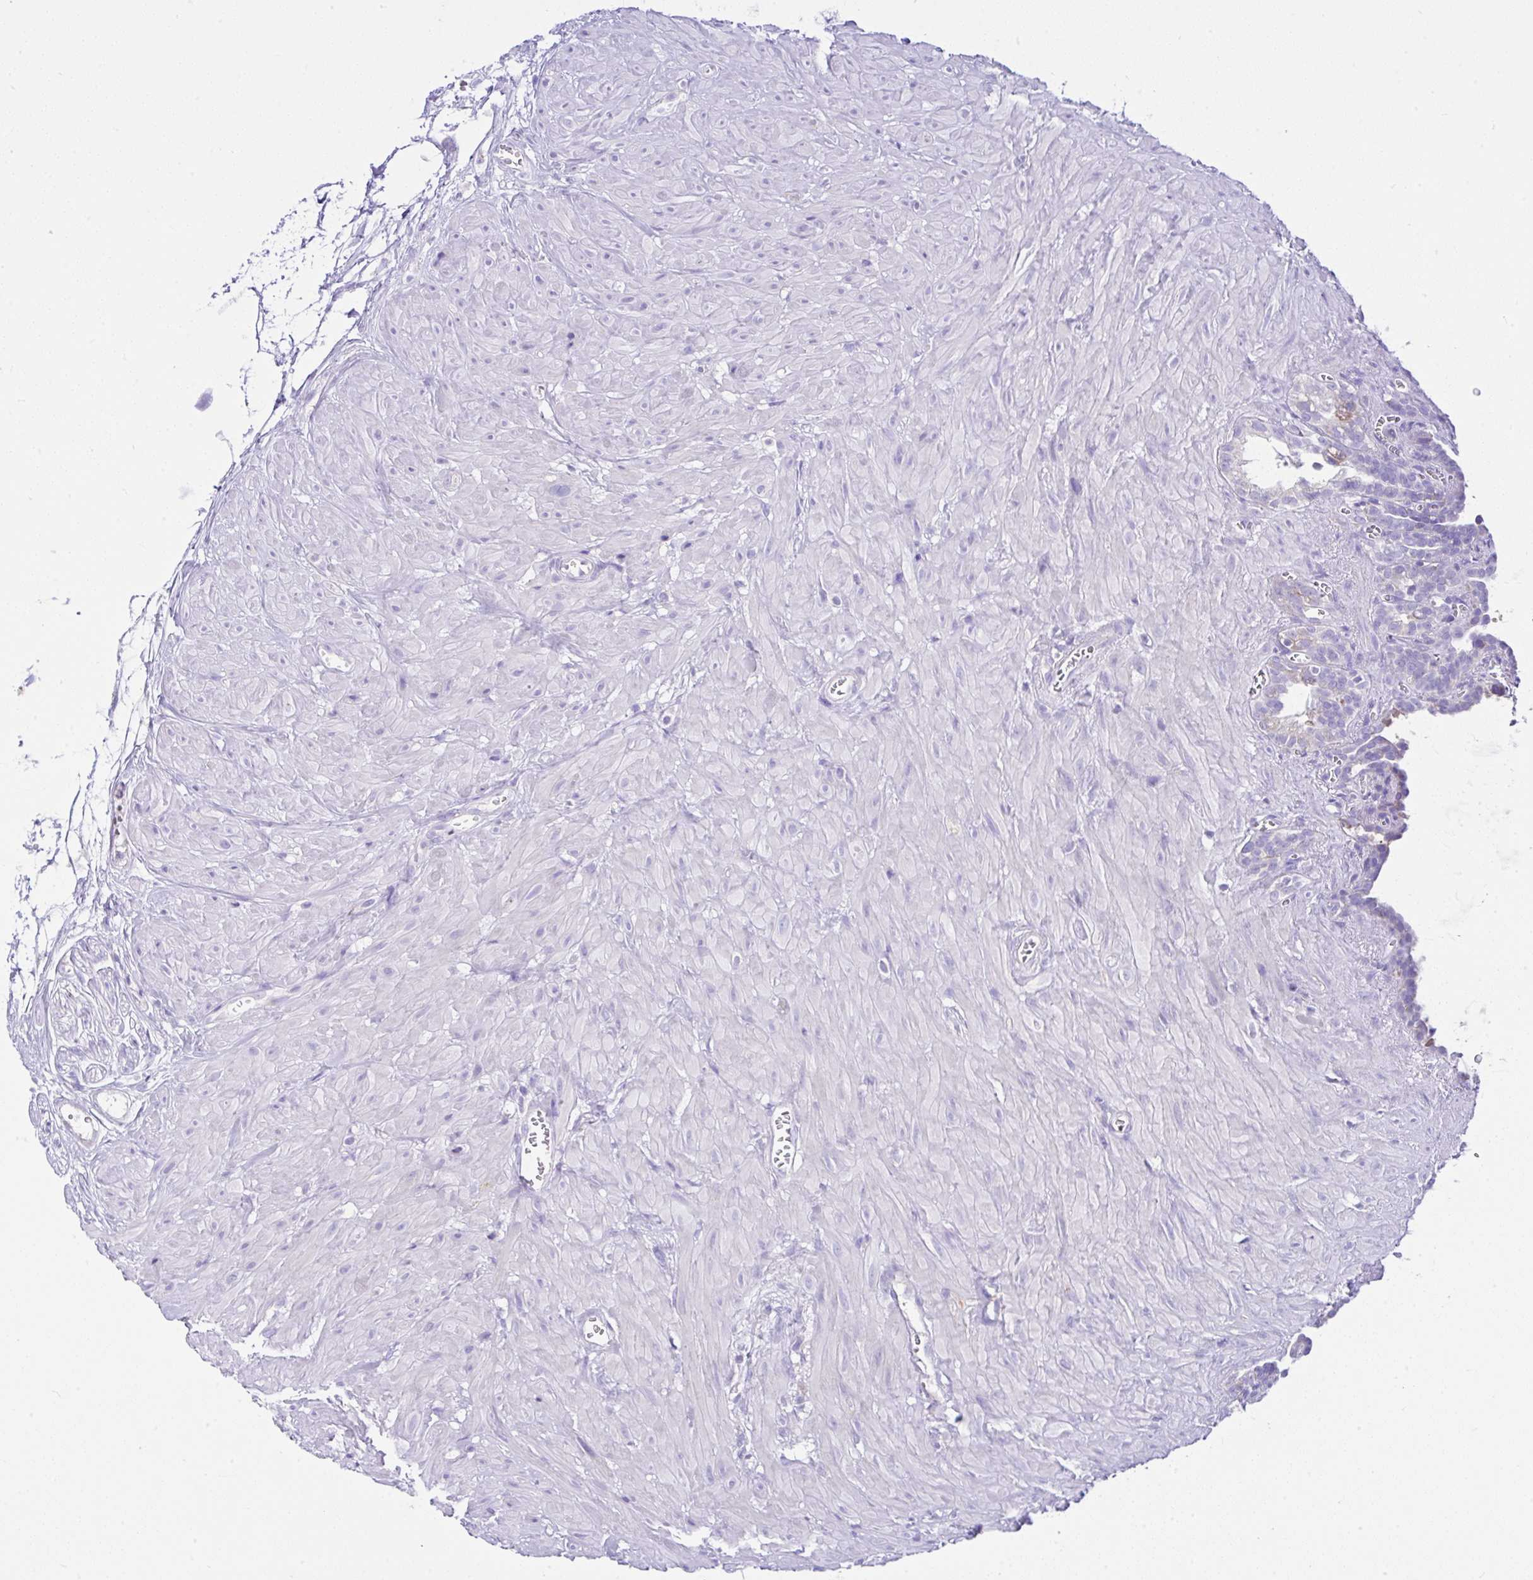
{"staining": {"intensity": "weak", "quantity": "<25%", "location": "cytoplasmic/membranous"}, "tissue": "seminal vesicle", "cell_type": "Glandular cells", "image_type": "normal", "snomed": [{"axis": "morphology", "description": "Normal tissue, NOS"}, {"axis": "topography", "description": "Seminal veicle"}], "caption": "Normal seminal vesicle was stained to show a protein in brown. There is no significant expression in glandular cells. (Brightfield microscopy of DAB (3,3'-diaminobenzidine) immunohistochemistry (IHC) at high magnification).", "gene": "SLC13A1", "patient": {"sex": "male", "age": 76}}